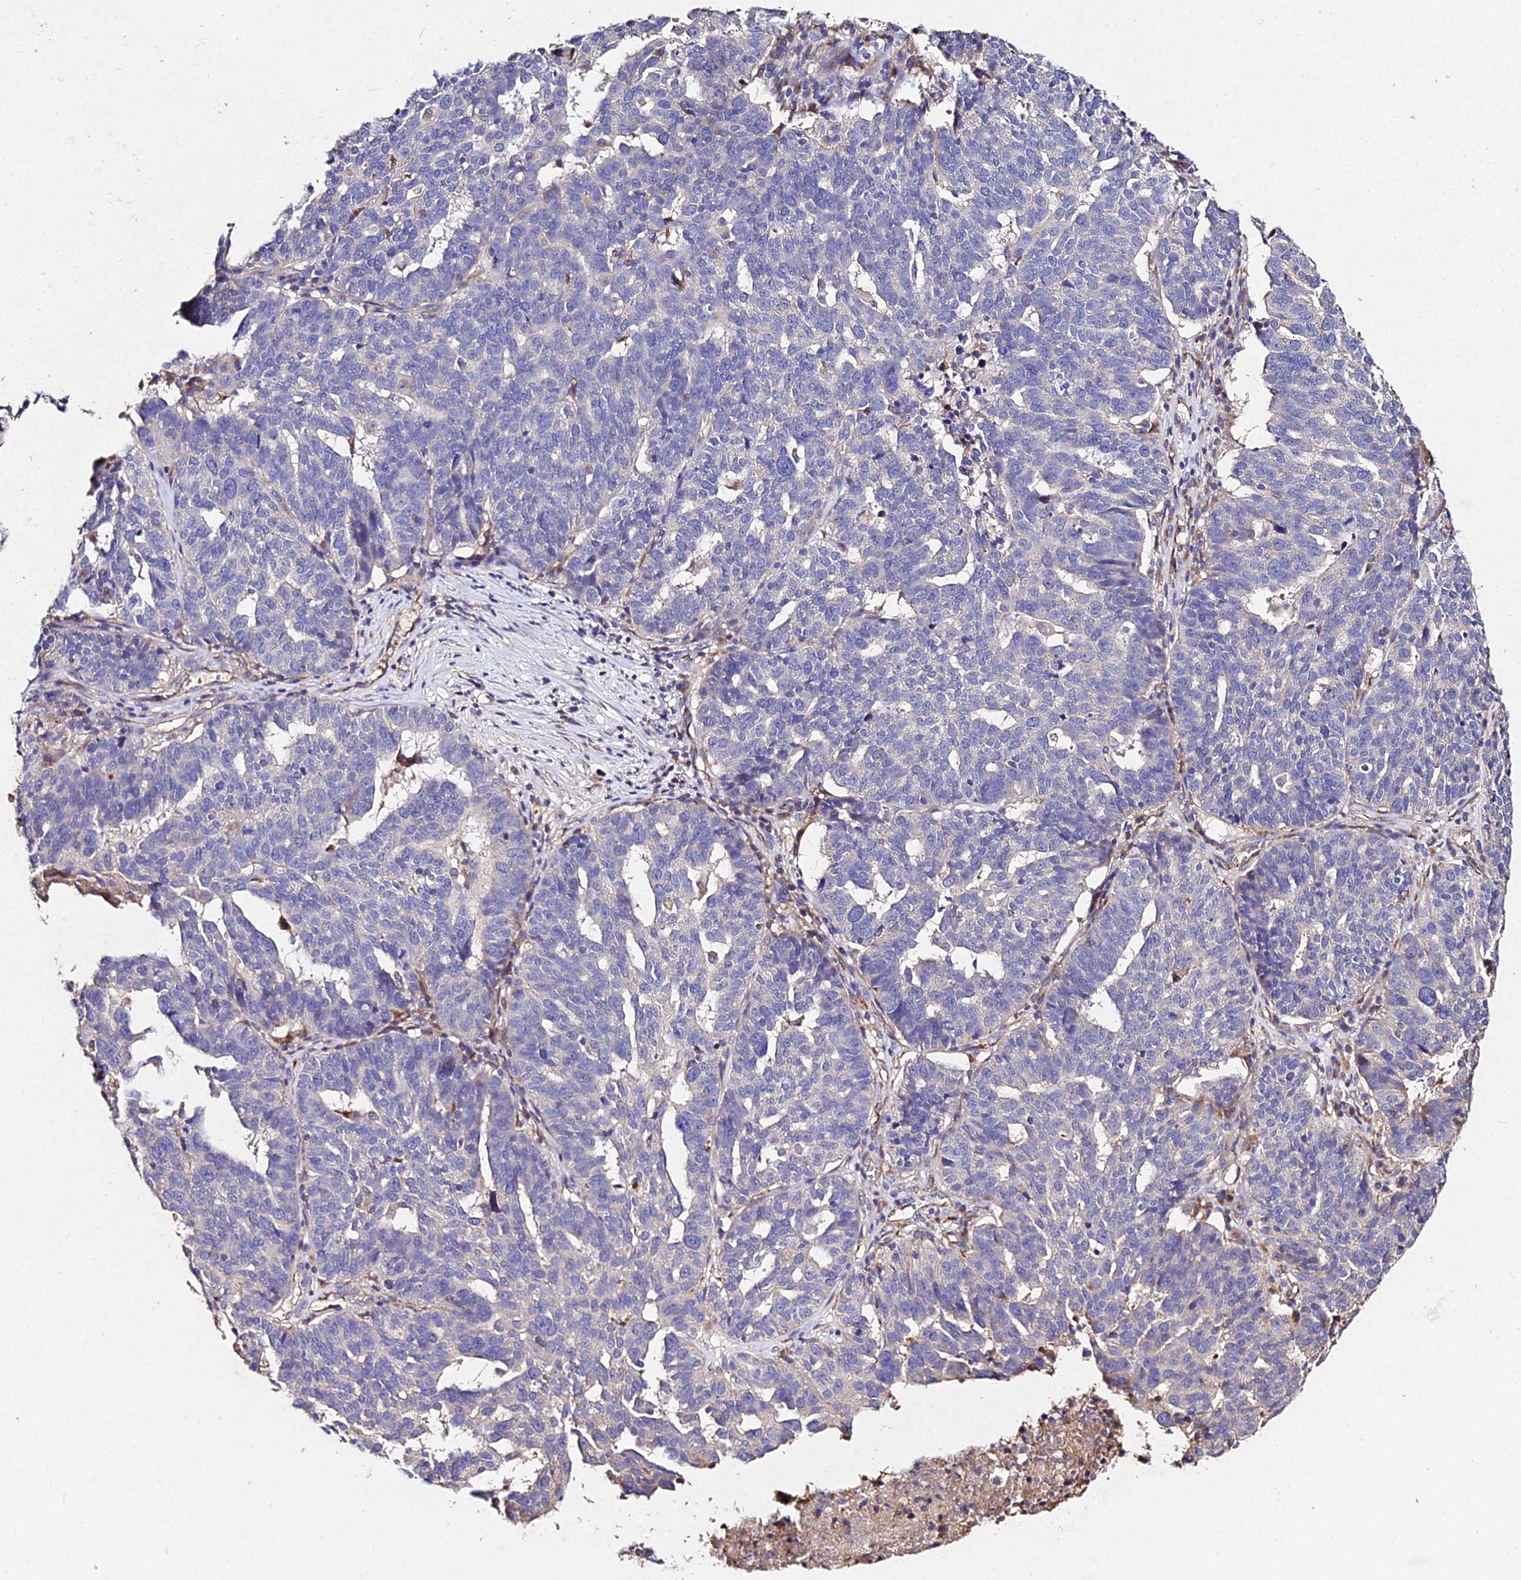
{"staining": {"intensity": "negative", "quantity": "none", "location": "none"}, "tissue": "ovarian cancer", "cell_type": "Tumor cells", "image_type": "cancer", "snomed": [{"axis": "morphology", "description": "Cystadenocarcinoma, serous, NOS"}, {"axis": "topography", "description": "Ovary"}], "caption": "An immunohistochemistry histopathology image of ovarian cancer is shown. There is no staining in tumor cells of ovarian cancer. The staining is performed using DAB brown chromogen with nuclei counter-stained in using hematoxylin.", "gene": "AP3M2", "patient": {"sex": "female", "age": 59}}